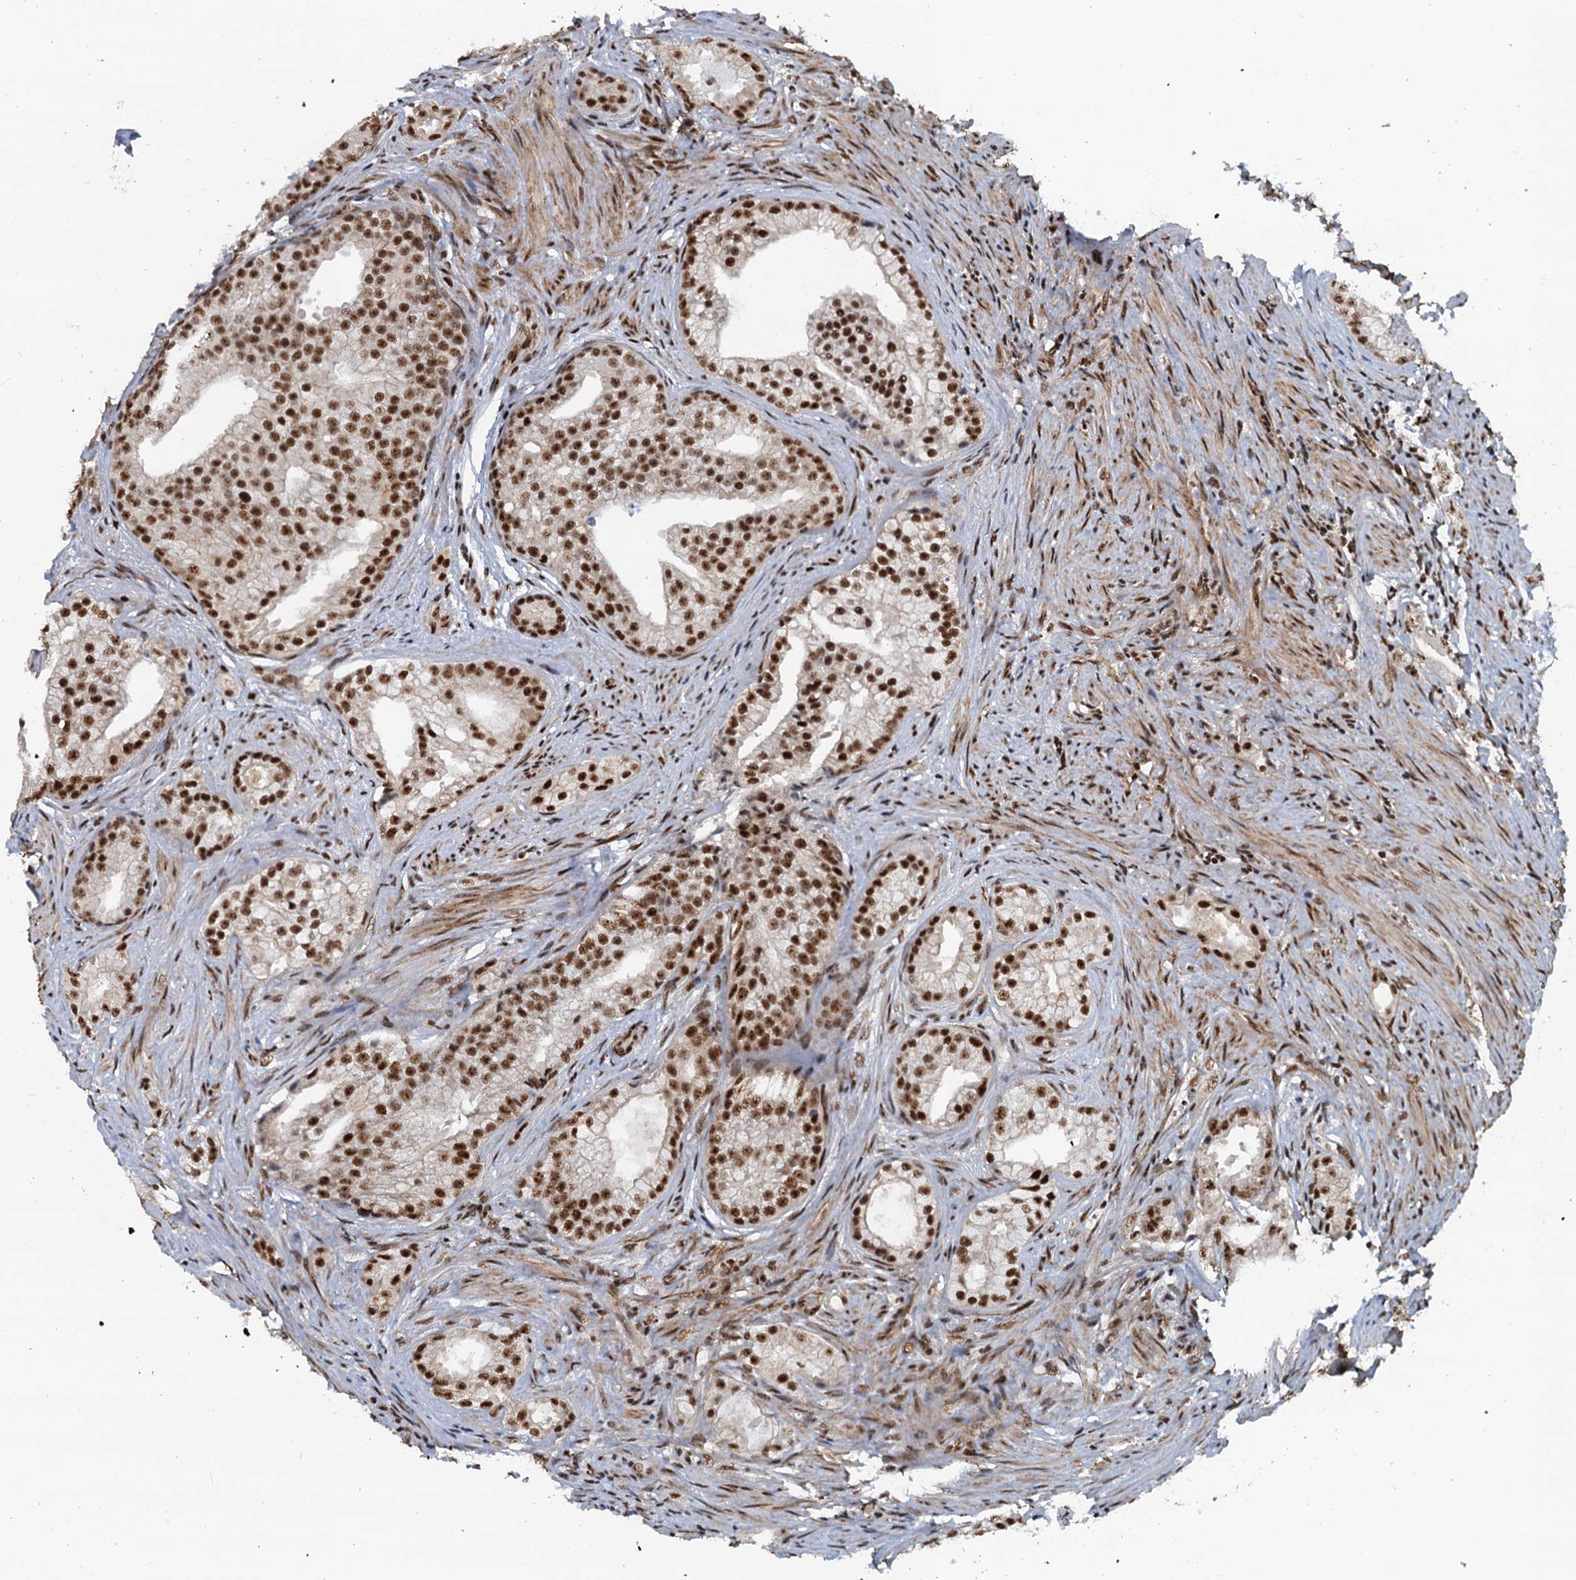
{"staining": {"intensity": "moderate", "quantity": ">75%", "location": "nuclear"}, "tissue": "prostate cancer", "cell_type": "Tumor cells", "image_type": "cancer", "snomed": [{"axis": "morphology", "description": "Adenocarcinoma, Low grade"}, {"axis": "topography", "description": "Prostate"}], "caption": "High-magnification brightfield microscopy of prostate cancer stained with DAB (3,3'-diaminobenzidine) (brown) and counterstained with hematoxylin (blue). tumor cells exhibit moderate nuclear staining is present in approximately>75% of cells. The protein is stained brown, and the nuclei are stained in blue (DAB IHC with brightfield microscopy, high magnification).", "gene": "ZC3H18", "patient": {"sex": "male", "age": 71}}